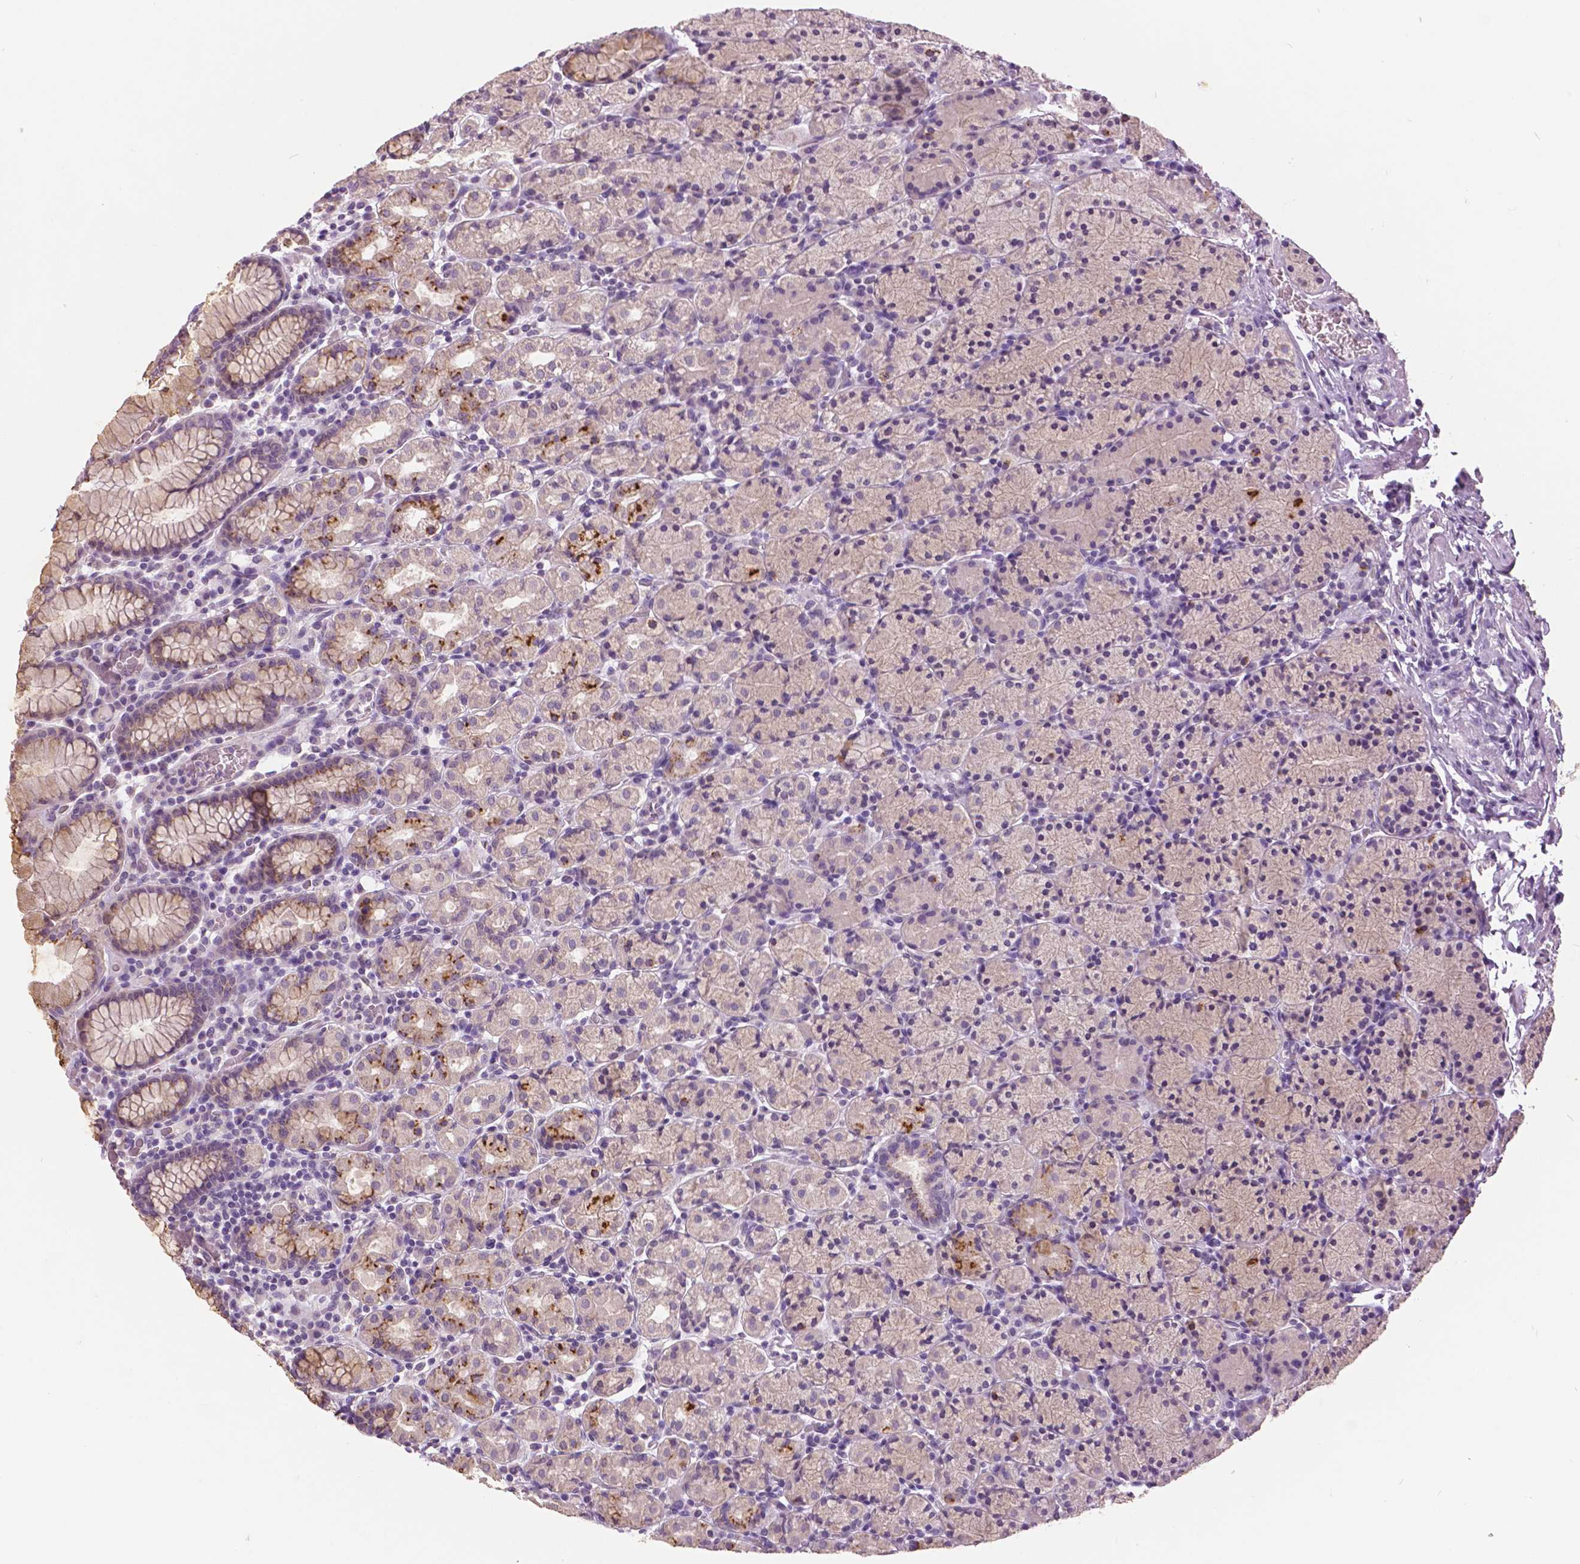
{"staining": {"intensity": "moderate", "quantity": "25%-75%", "location": "cytoplasmic/membranous"}, "tissue": "stomach", "cell_type": "Glandular cells", "image_type": "normal", "snomed": [{"axis": "morphology", "description": "Normal tissue, NOS"}, {"axis": "topography", "description": "Stomach, upper"}, {"axis": "topography", "description": "Stomach"}], "caption": "A high-resolution micrograph shows immunohistochemistry staining of unremarkable stomach, which demonstrates moderate cytoplasmic/membranous expression in approximately 25%-75% of glandular cells.", "gene": "GRIN2A", "patient": {"sex": "male", "age": 62}}